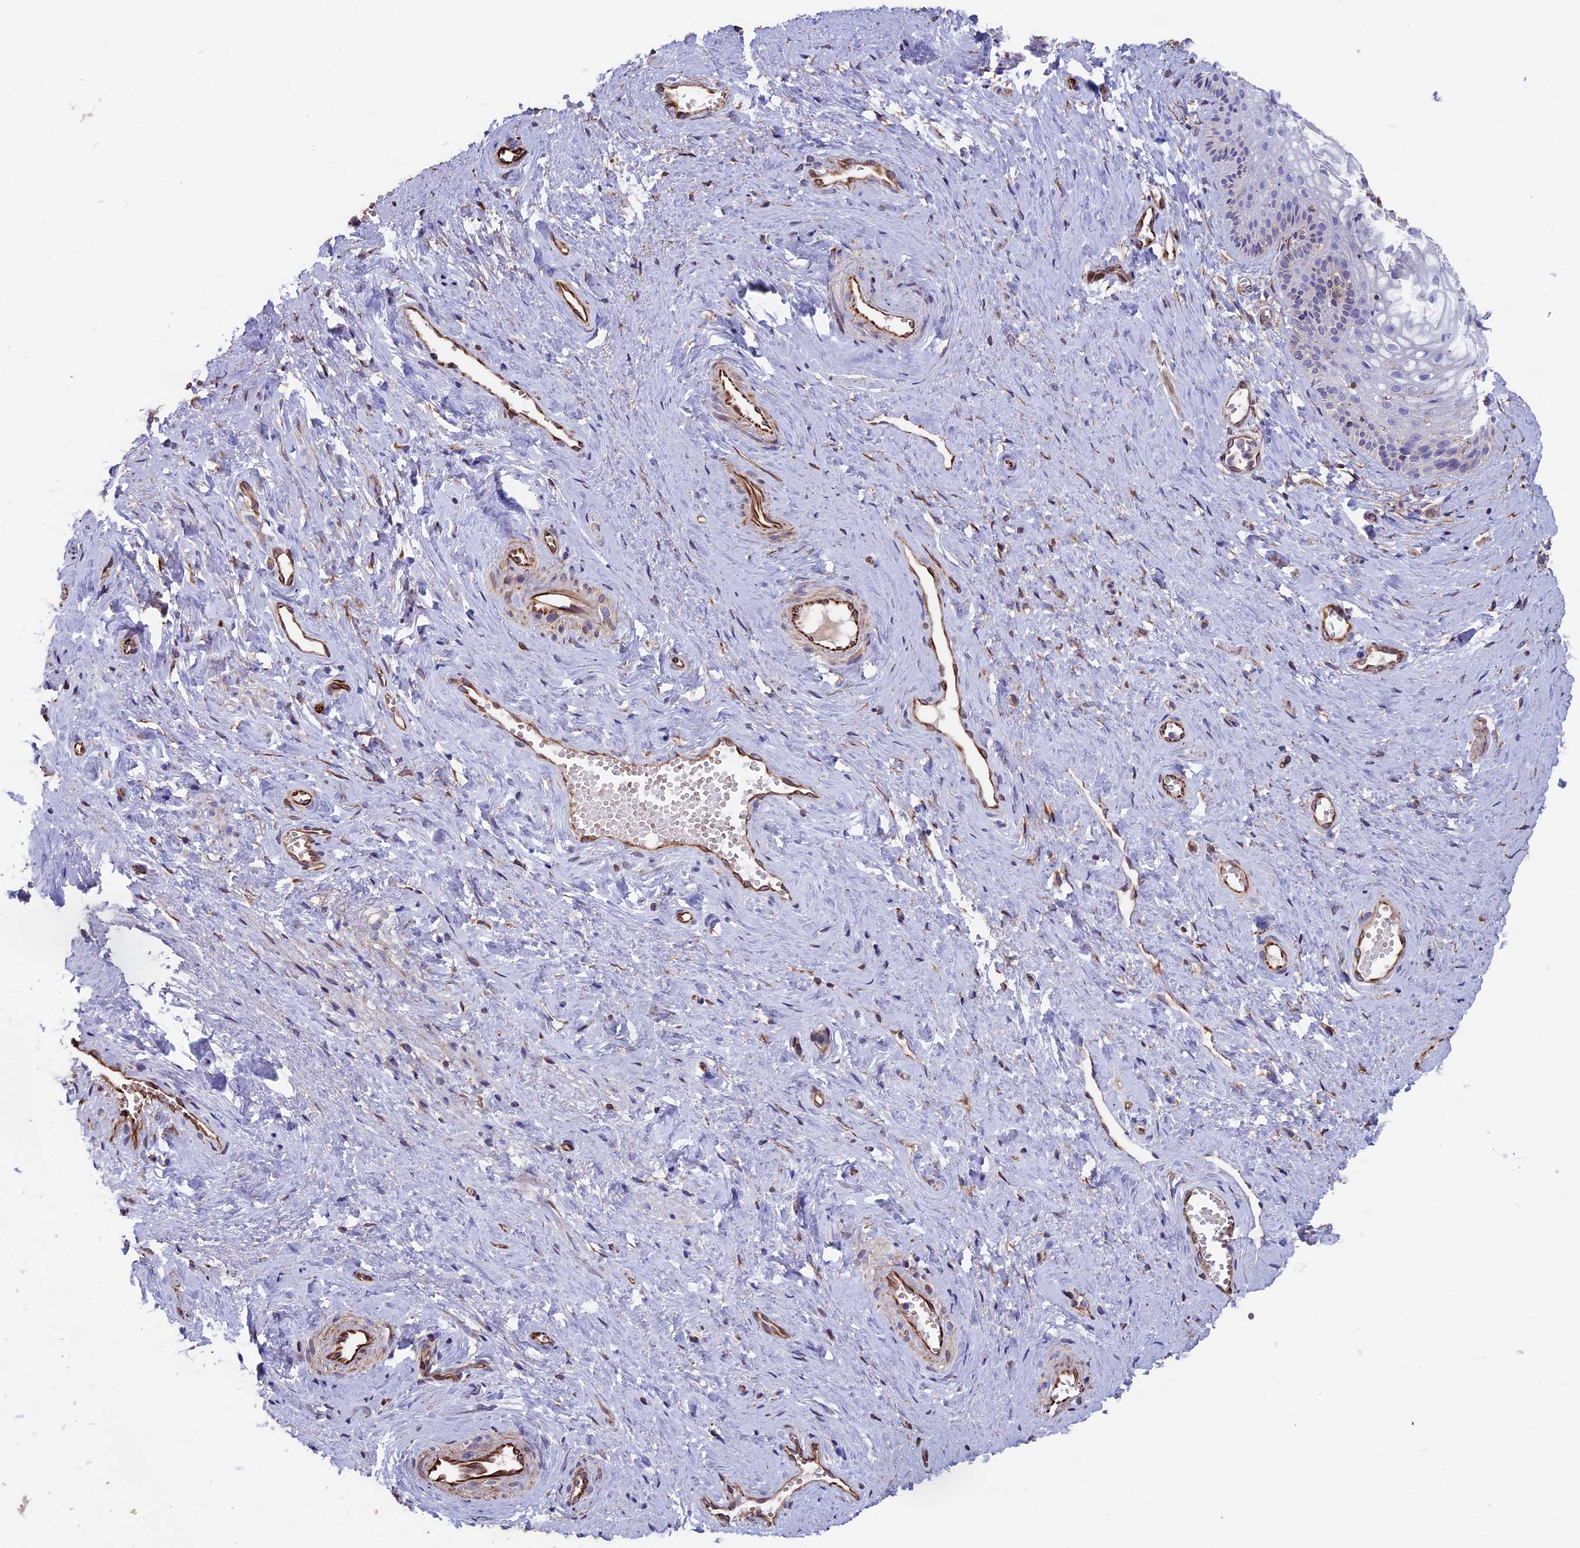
{"staining": {"intensity": "negative", "quantity": "none", "location": "none"}, "tissue": "vagina", "cell_type": "Squamous epithelial cells", "image_type": "normal", "snomed": [{"axis": "morphology", "description": "Normal tissue, NOS"}, {"axis": "topography", "description": "Vagina"}, {"axis": "topography", "description": "Cervix"}], "caption": "Immunohistochemistry (IHC) micrograph of unremarkable vagina stained for a protein (brown), which reveals no positivity in squamous epithelial cells.", "gene": "SEH1L", "patient": {"sex": "female", "age": 40}}